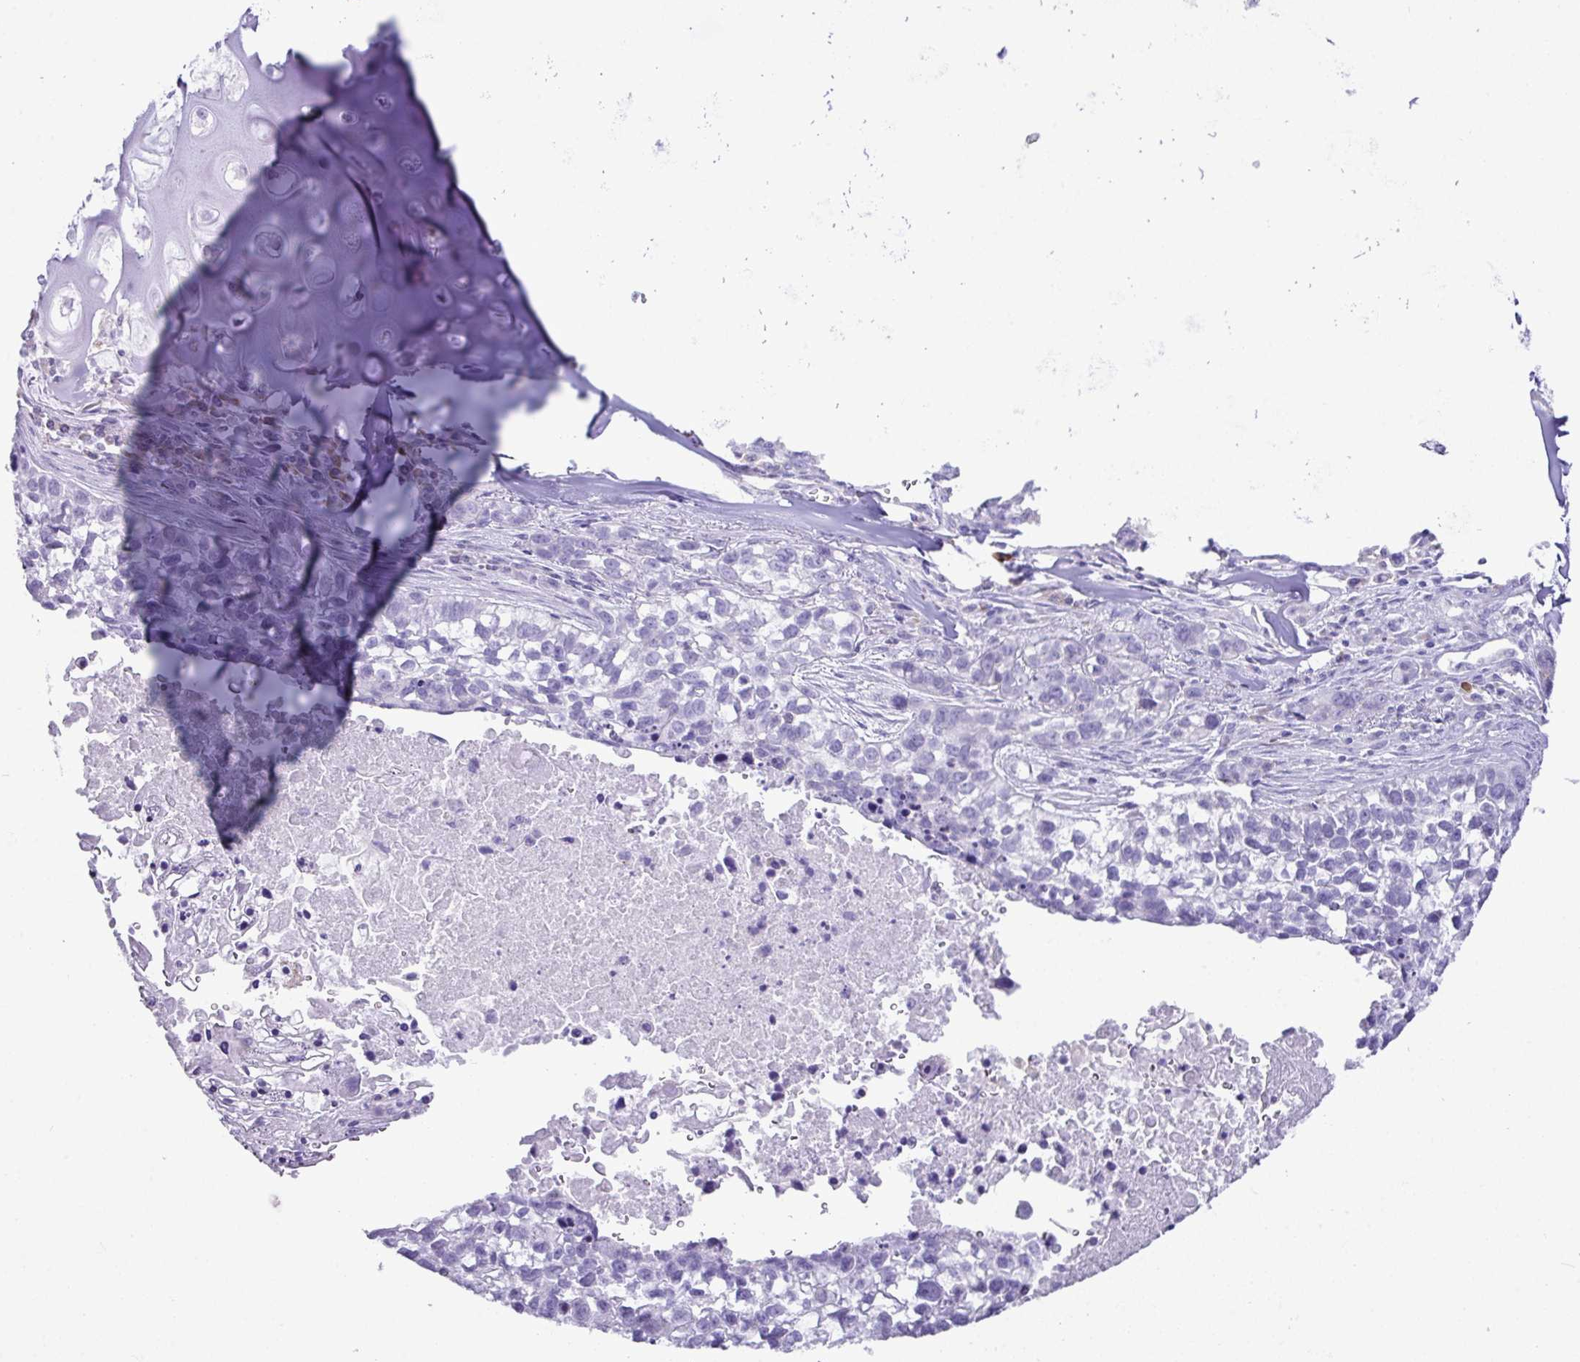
{"staining": {"intensity": "negative", "quantity": "none", "location": "none"}, "tissue": "lung cancer", "cell_type": "Tumor cells", "image_type": "cancer", "snomed": [{"axis": "morphology", "description": "Squamous cell carcinoma, NOS"}, {"axis": "topography", "description": "Lung"}], "caption": "DAB (3,3'-diaminobenzidine) immunohistochemical staining of human lung squamous cell carcinoma exhibits no significant expression in tumor cells.", "gene": "RGS21", "patient": {"sex": "male", "age": 74}}